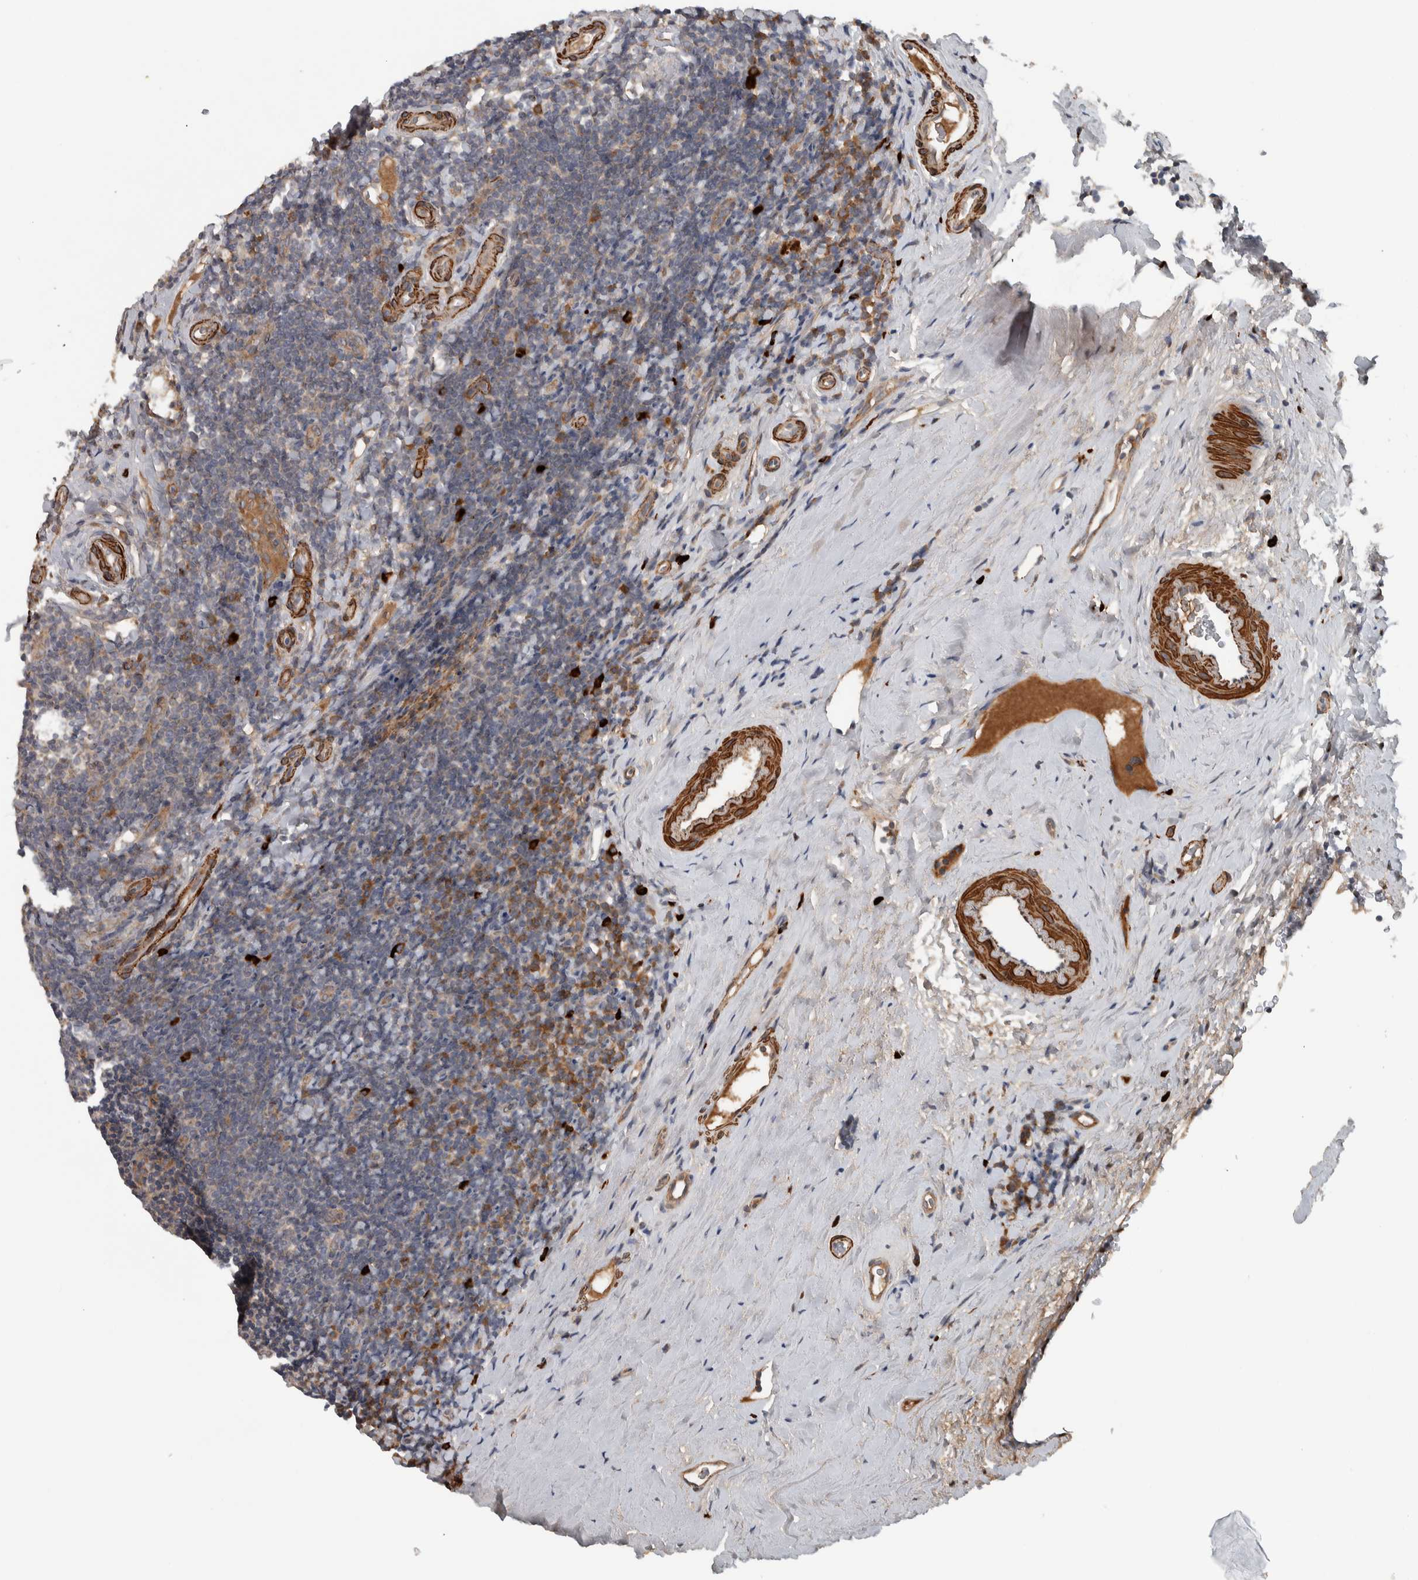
{"staining": {"intensity": "negative", "quantity": "none", "location": "none"}, "tissue": "tonsil", "cell_type": "Germinal center cells", "image_type": "normal", "snomed": [{"axis": "morphology", "description": "Normal tissue, NOS"}, {"axis": "topography", "description": "Tonsil"}], "caption": "Immunohistochemical staining of unremarkable human tonsil exhibits no significant positivity in germinal center cells. (Brightfield microscopy of DAB immunohistochemistry (IHC) at high magnification).", "gene": "LBHD1", "patient": {"sex": "male", "age": 37}}